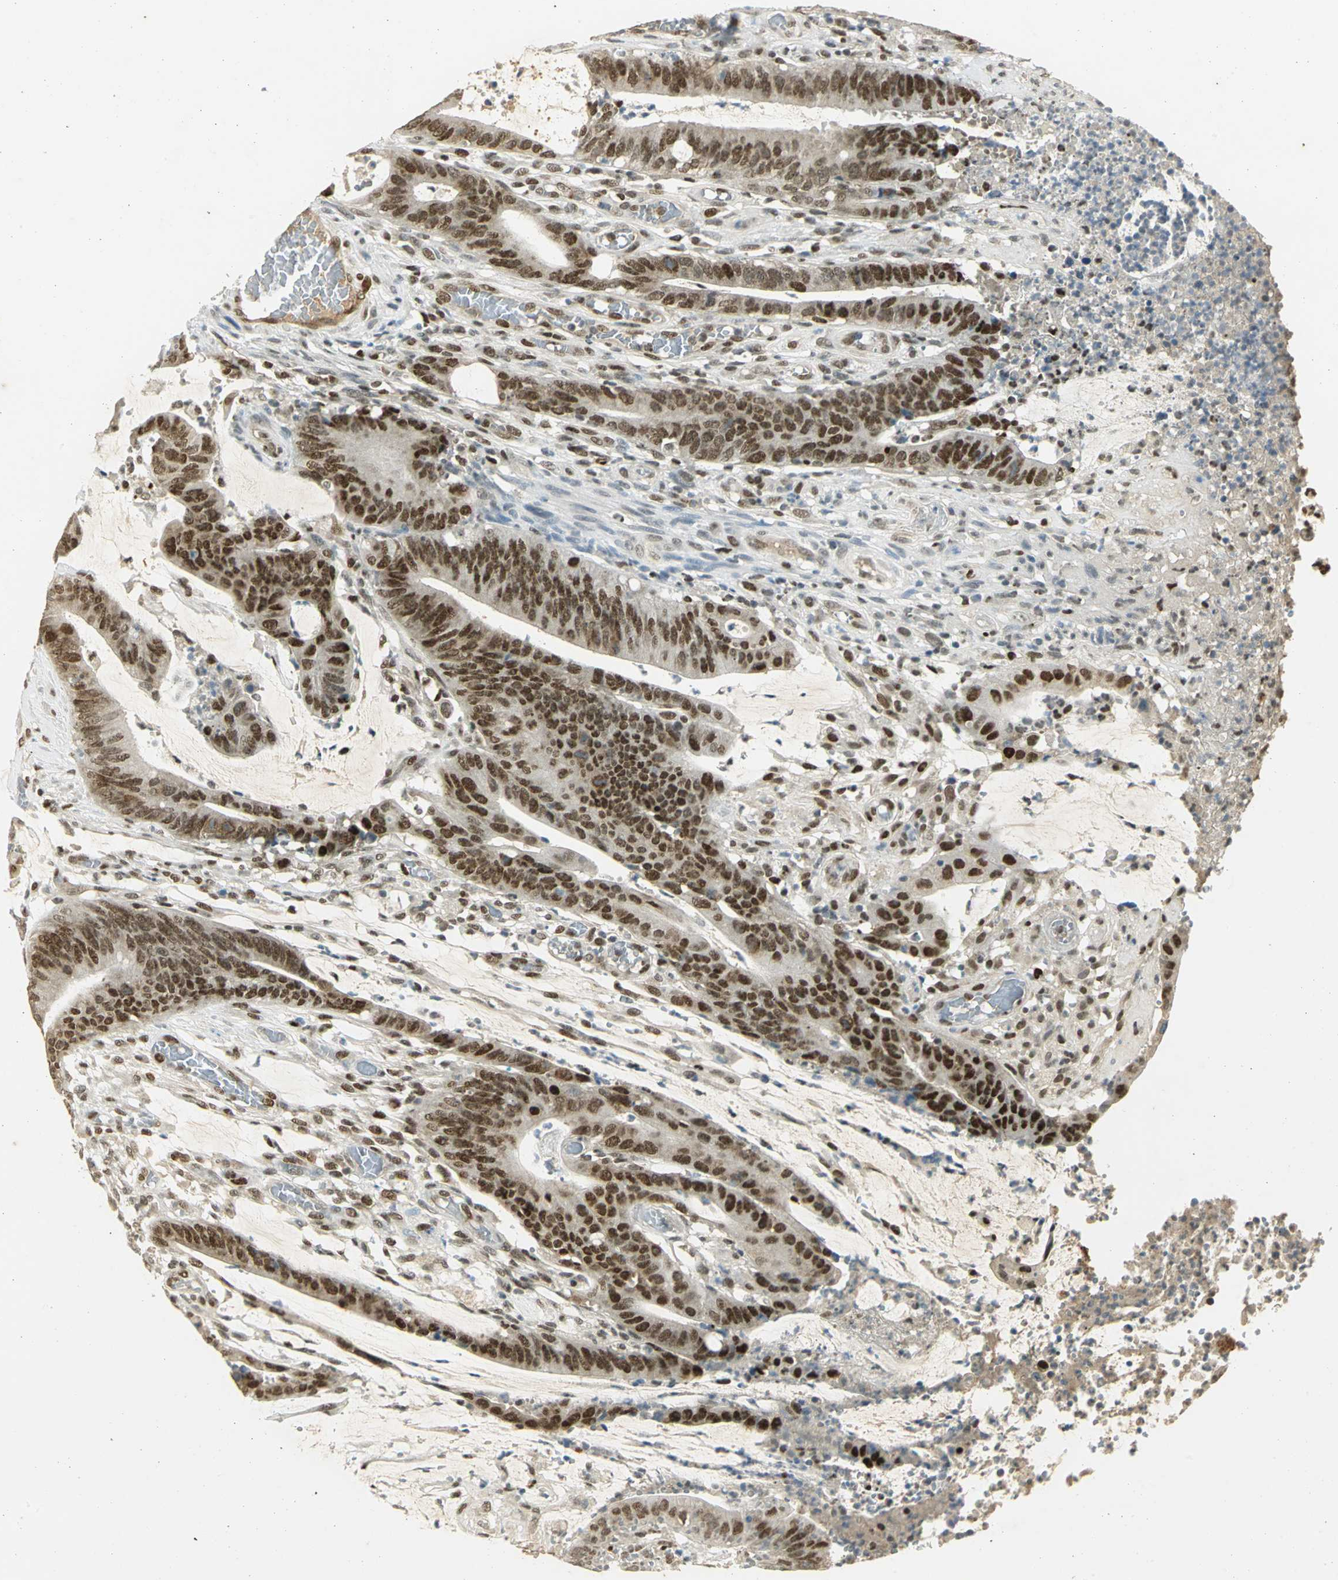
{"staining": {"intensity": "strong", "quantity": ">75%", "location": "nuclear"}, "tissue": "colorectal cancer", "cell_type": "Tumor cells", "image_type": "cancer", "snomed": [{"axis": "morphology", "description": "Adenocarcinoma, NOS"}, {"axis": "topography", "description": "Rectum"}], "caption": "An IHC photomicrograph of tumor tissue is shown. Protein staining in brown highlights strong nuclear positivity in colorectal cancer within tumor cells.", "gene": "AK6", "patient": {"sex": "female", "age": 66}}